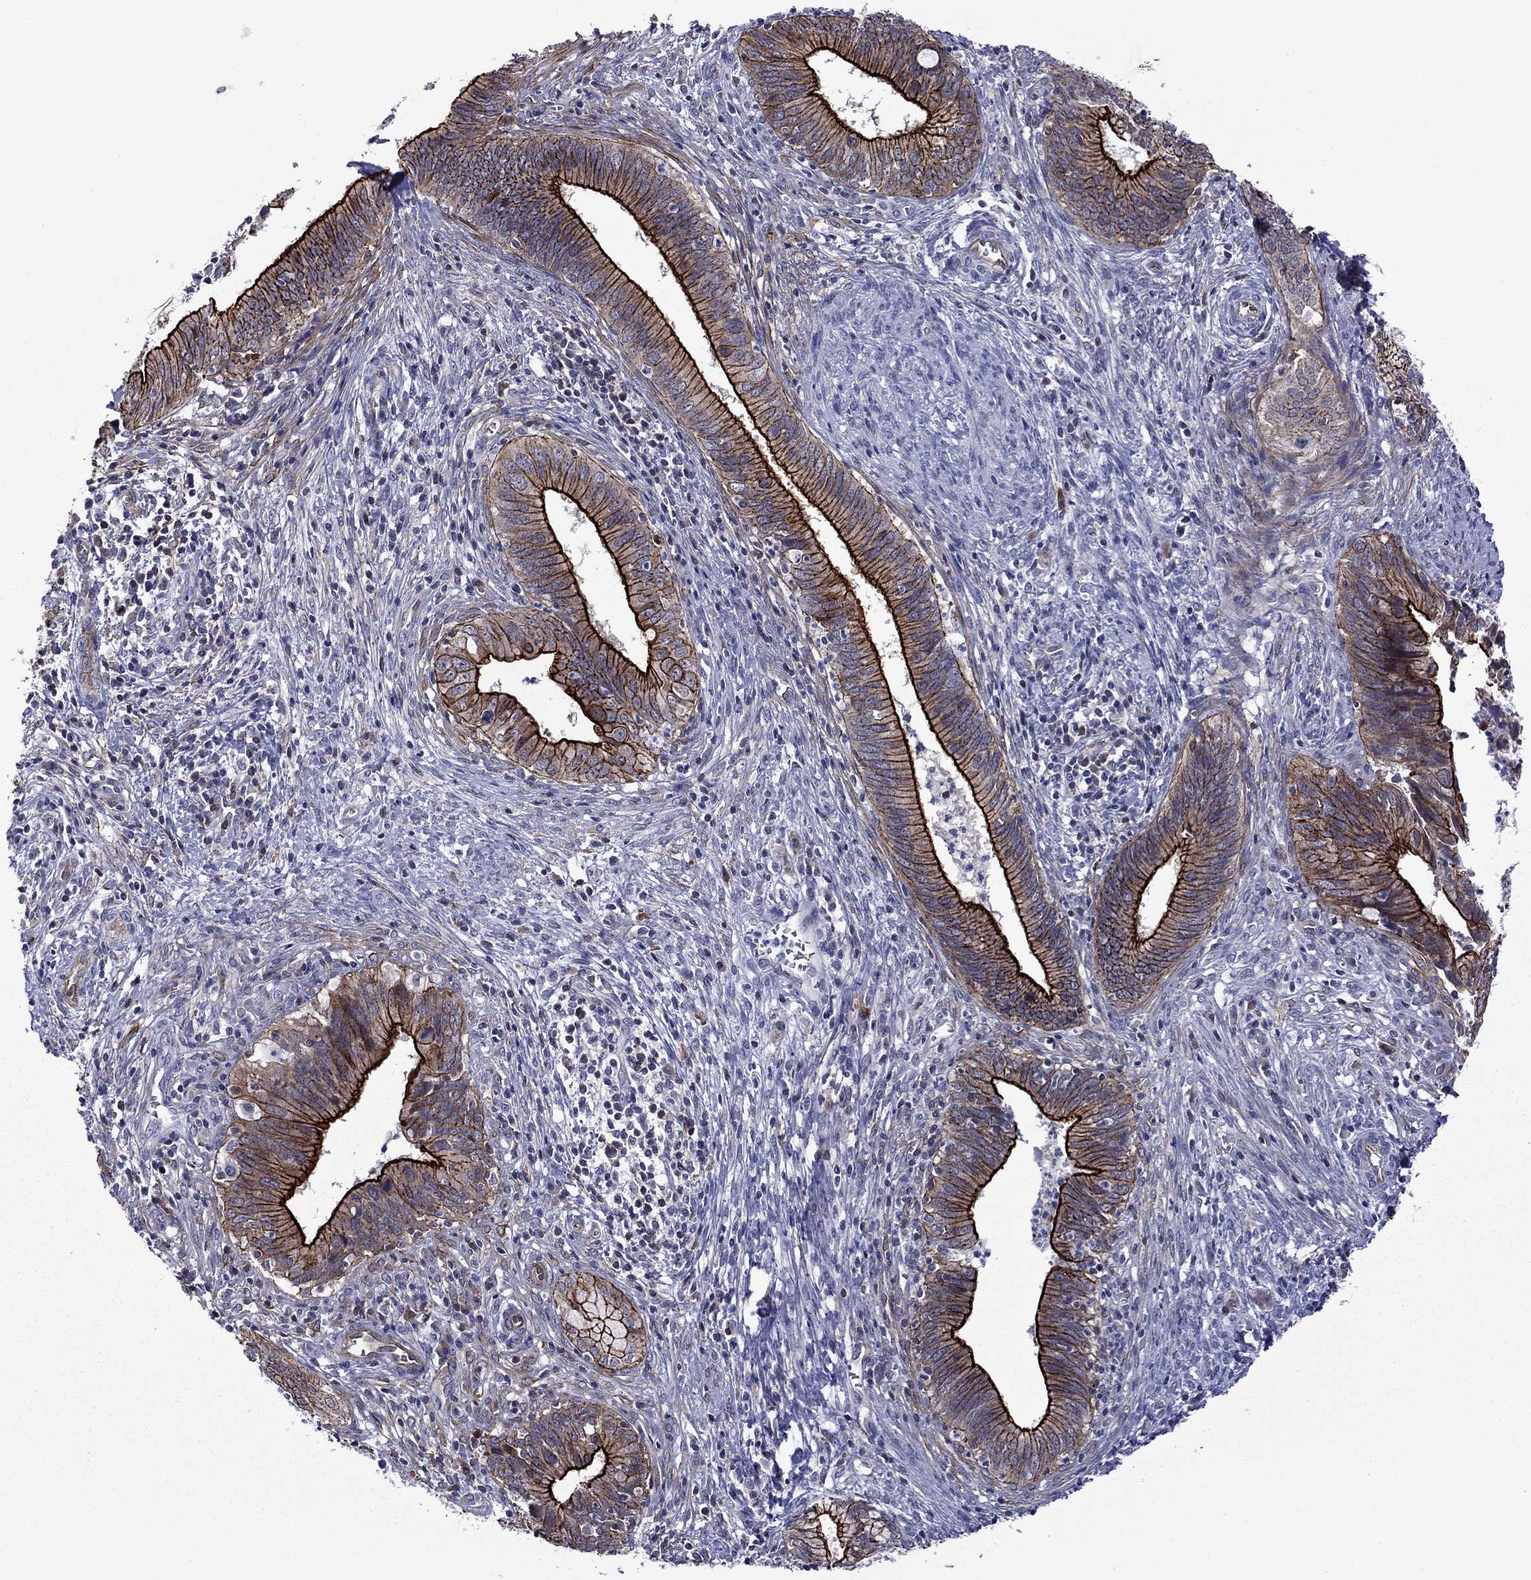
{"staining": {"intensity": "strong", "quantity": ">75%", "location": "cytoplasmic/membranous"}, "tissue": "cervical cancer", "cell_type": "Tumor cells", "image_type": "cancer", "snomed": [{"axis": "morphology", "description": "Adenocarcinoma, NOS"}, {"axis": "topography", "description": "Cervix"}], "caption": "Protein staining exhibits strong cytoplasmic/membranous expression in approximately >75% of tumor cells in adenocarcinoma (cervical). (brown staining indicates protein expression, while blue staining denotes nuclei).", "gene": "LMO7", "patient": {"sex": "female", "age": 42}}